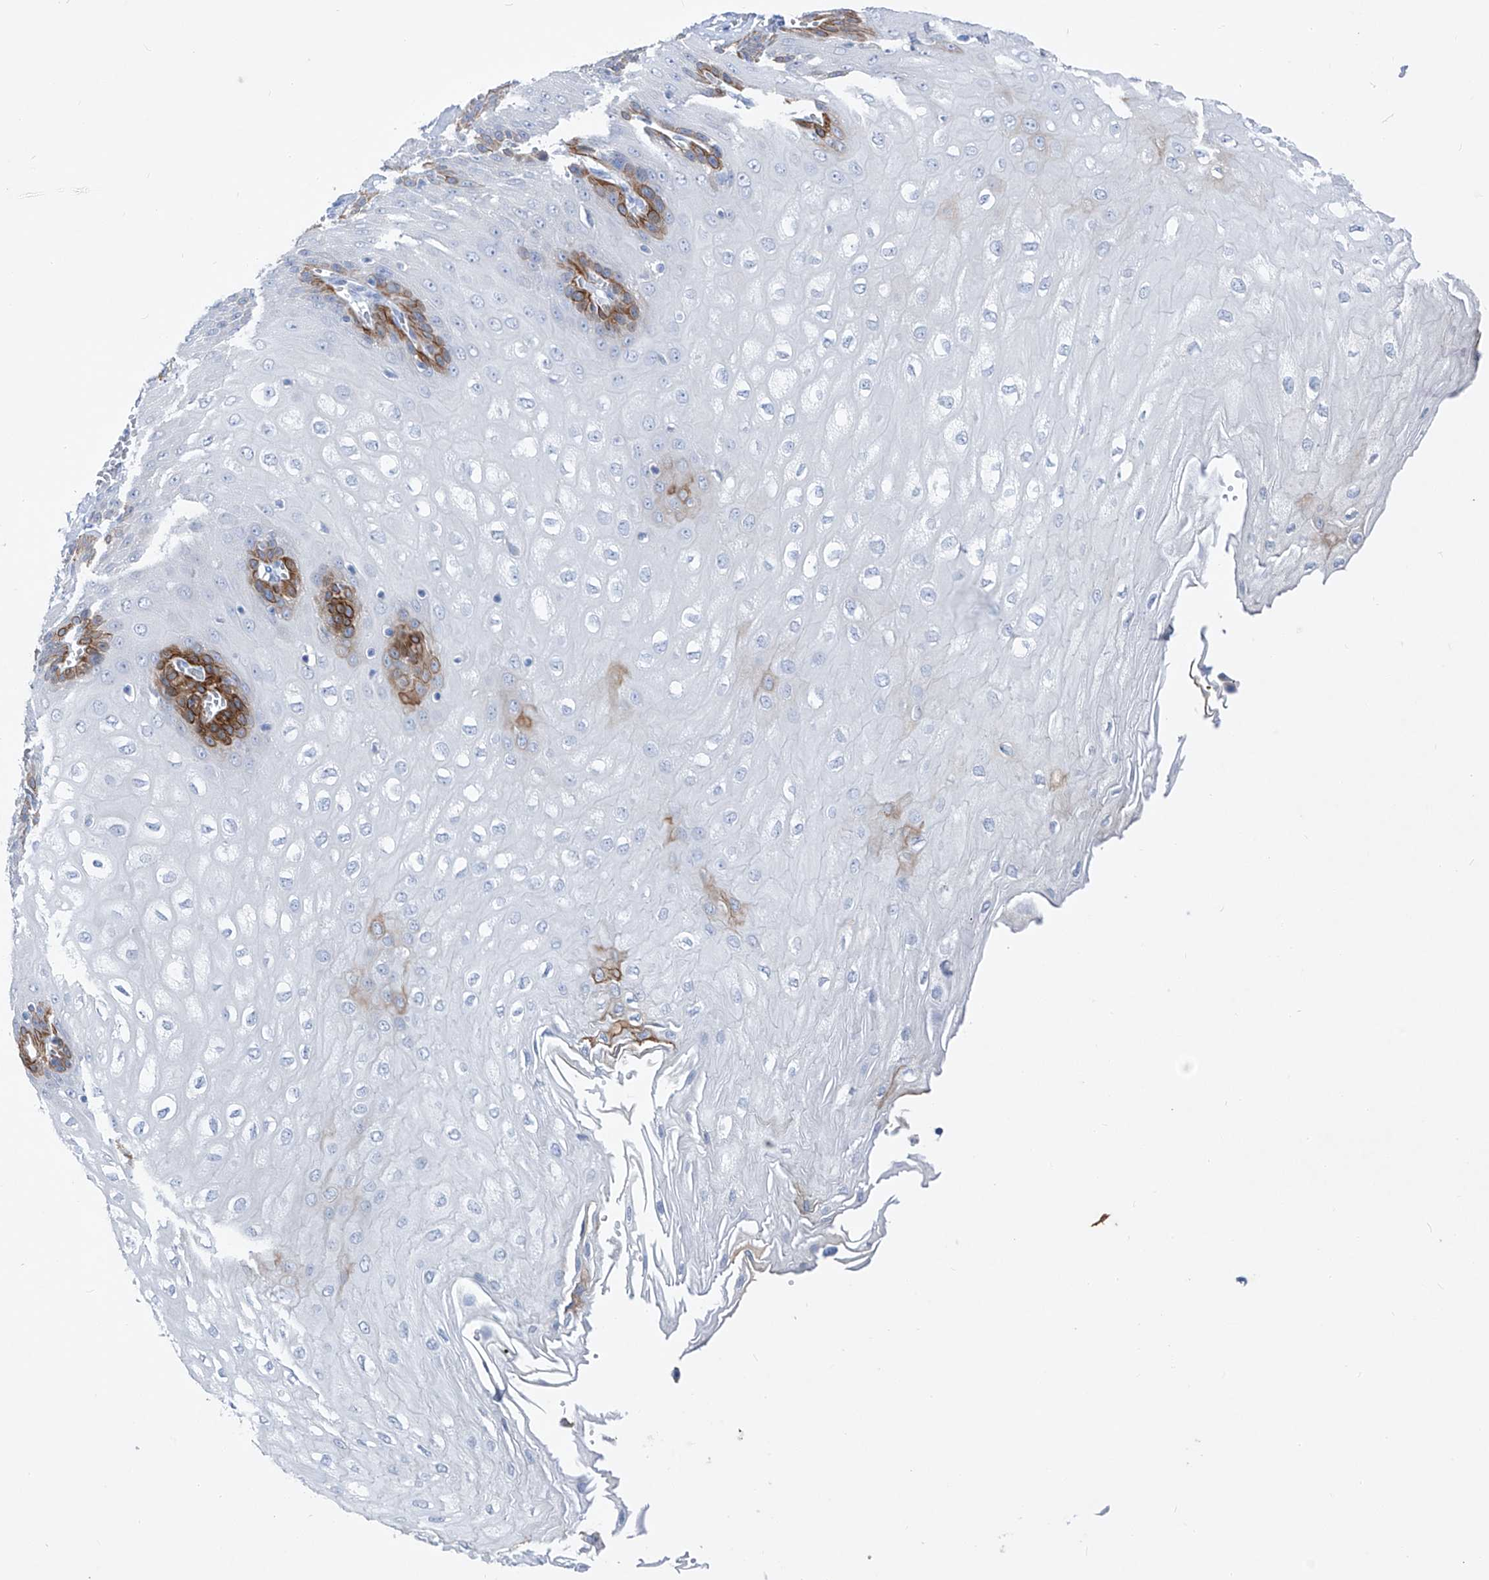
{"staining": {"intensity": "moderate", "quantity": "<25%", "location": "cytoplasmic/membranous"}, "tissue": "esophagus", "cell_type": "Squamous epithelial cells", "image_type": "normal", "snomed": [{"axis": "morphology", "description": "Normal tissue, NOS"}, {"axis": "topography", "description": "Esophagus"}], "caption": "Squamous epithelial cells display moderate cytoplasmic/membranous staining in approximately <25% of cells in unremarkable esophagus. (Brightfield microscopy of DAB IHC at high magnification).", "gene": "FRS3", "patient": {"sex": "male", "age": 60}}